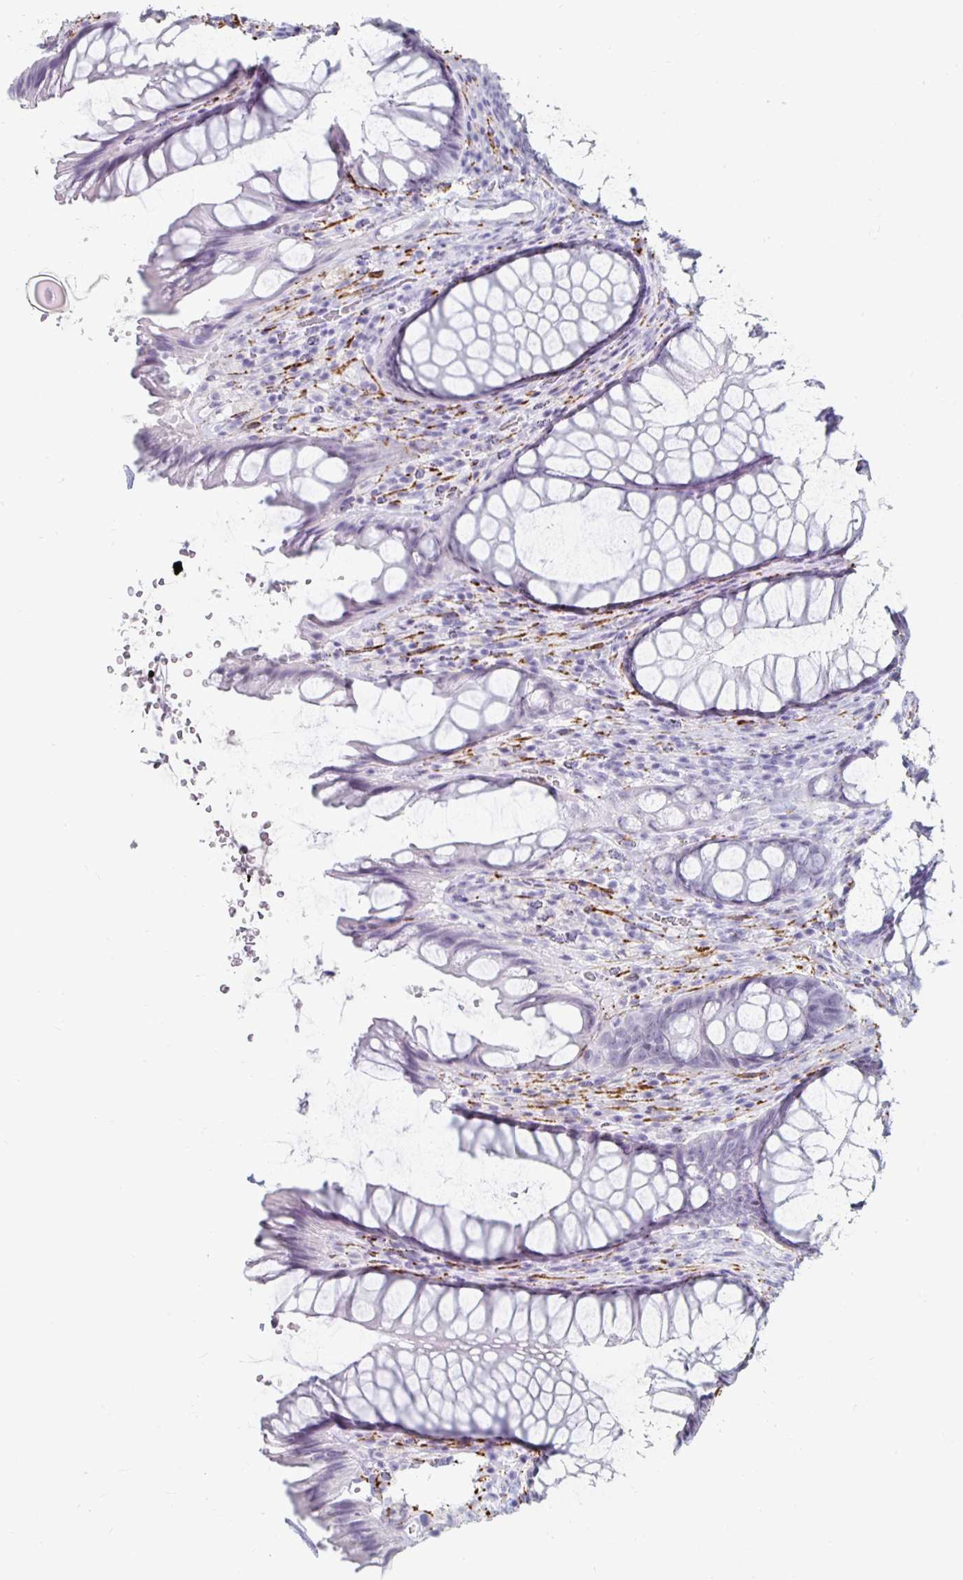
{"staining": {"intensity": "negative", "quantity": "none", "location": "none"}, "tissue": "rectum", "cell_type": "Glandular cells", "image_type": "normal", "snomed": [{"axis": "morphology", "description": "Normal tissue, NOS"}, {"axis": "topography", "description": "Rectum"}], "caption": "High power microscopy histopathology image of an immunohistochemistry image of unremarkable rectum, revealing no significant staining in glandular cells.", "gene": "KCNQ2", "patient": {"sex": "male", "age": 53}}